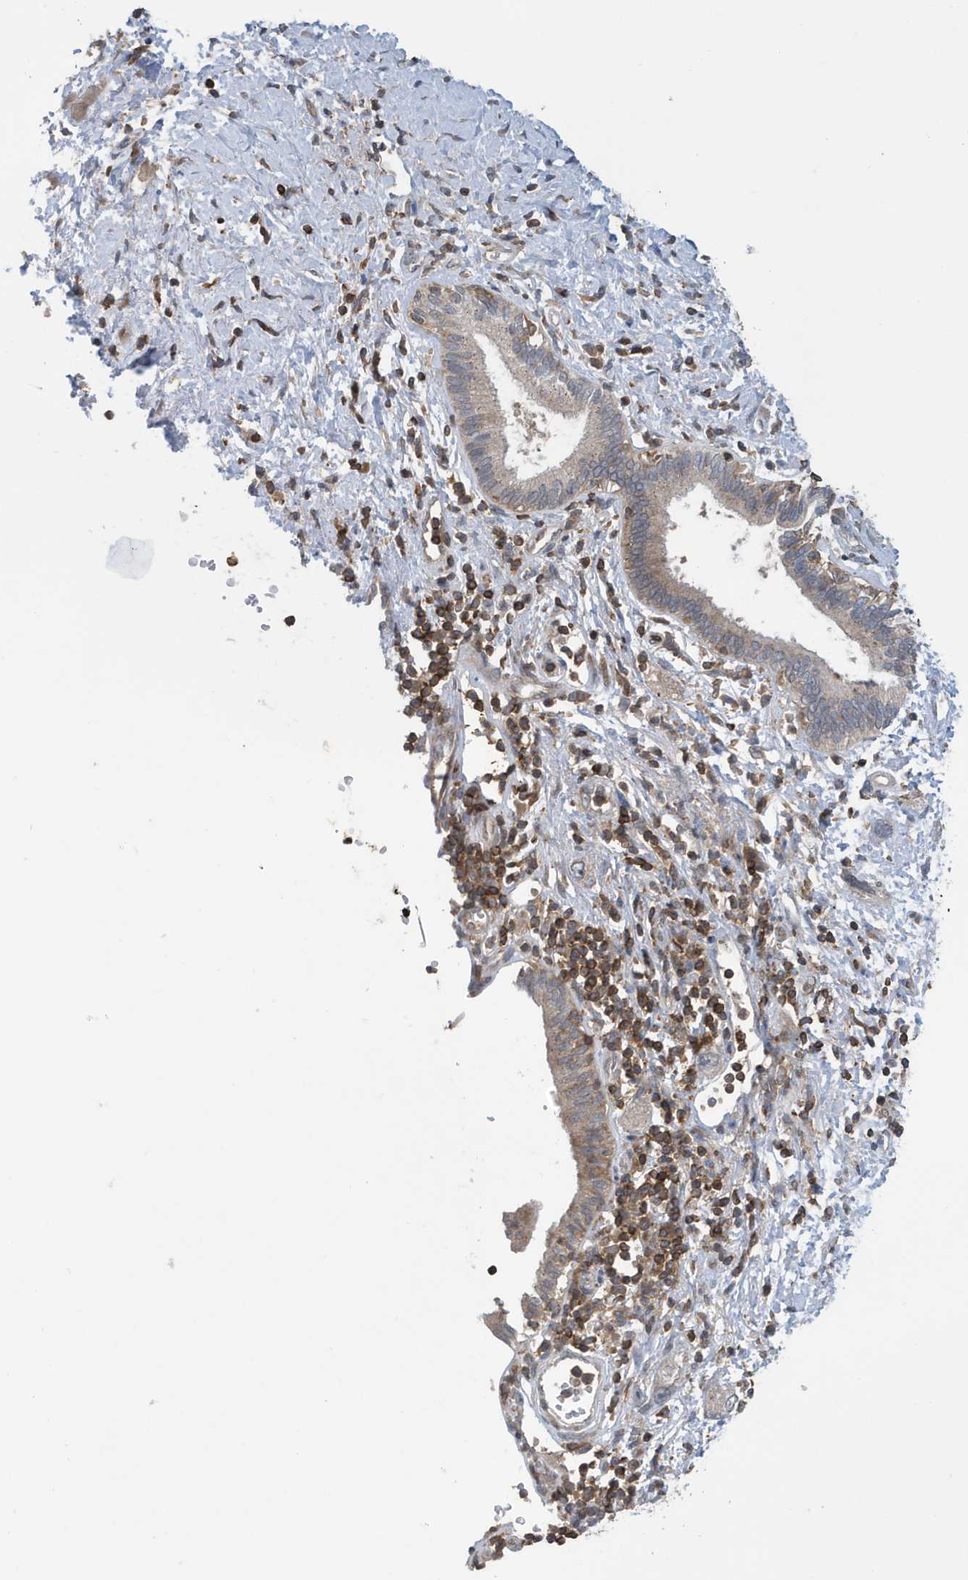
{"staining": {"intensity": "negative", "quantity": "none", "location": "none"}, "tissue": "pancreatic cancer", "cell_type": "Tumor cells", "image_type": "cancer", "snomed": [{"axis": "morphology", "description": "Adenocarcinoma, NOS"}, {"axis": "topography", "description": "Pancreas"}], "caption": "Immunohistochemistry micrograph of neoplastic tissue: human pancreatic cancer stained with DAB reveals no significant protein positivity in tumor cells.", "gene": "NSUN3", "patient": {"sex": "female", "age": 73}}